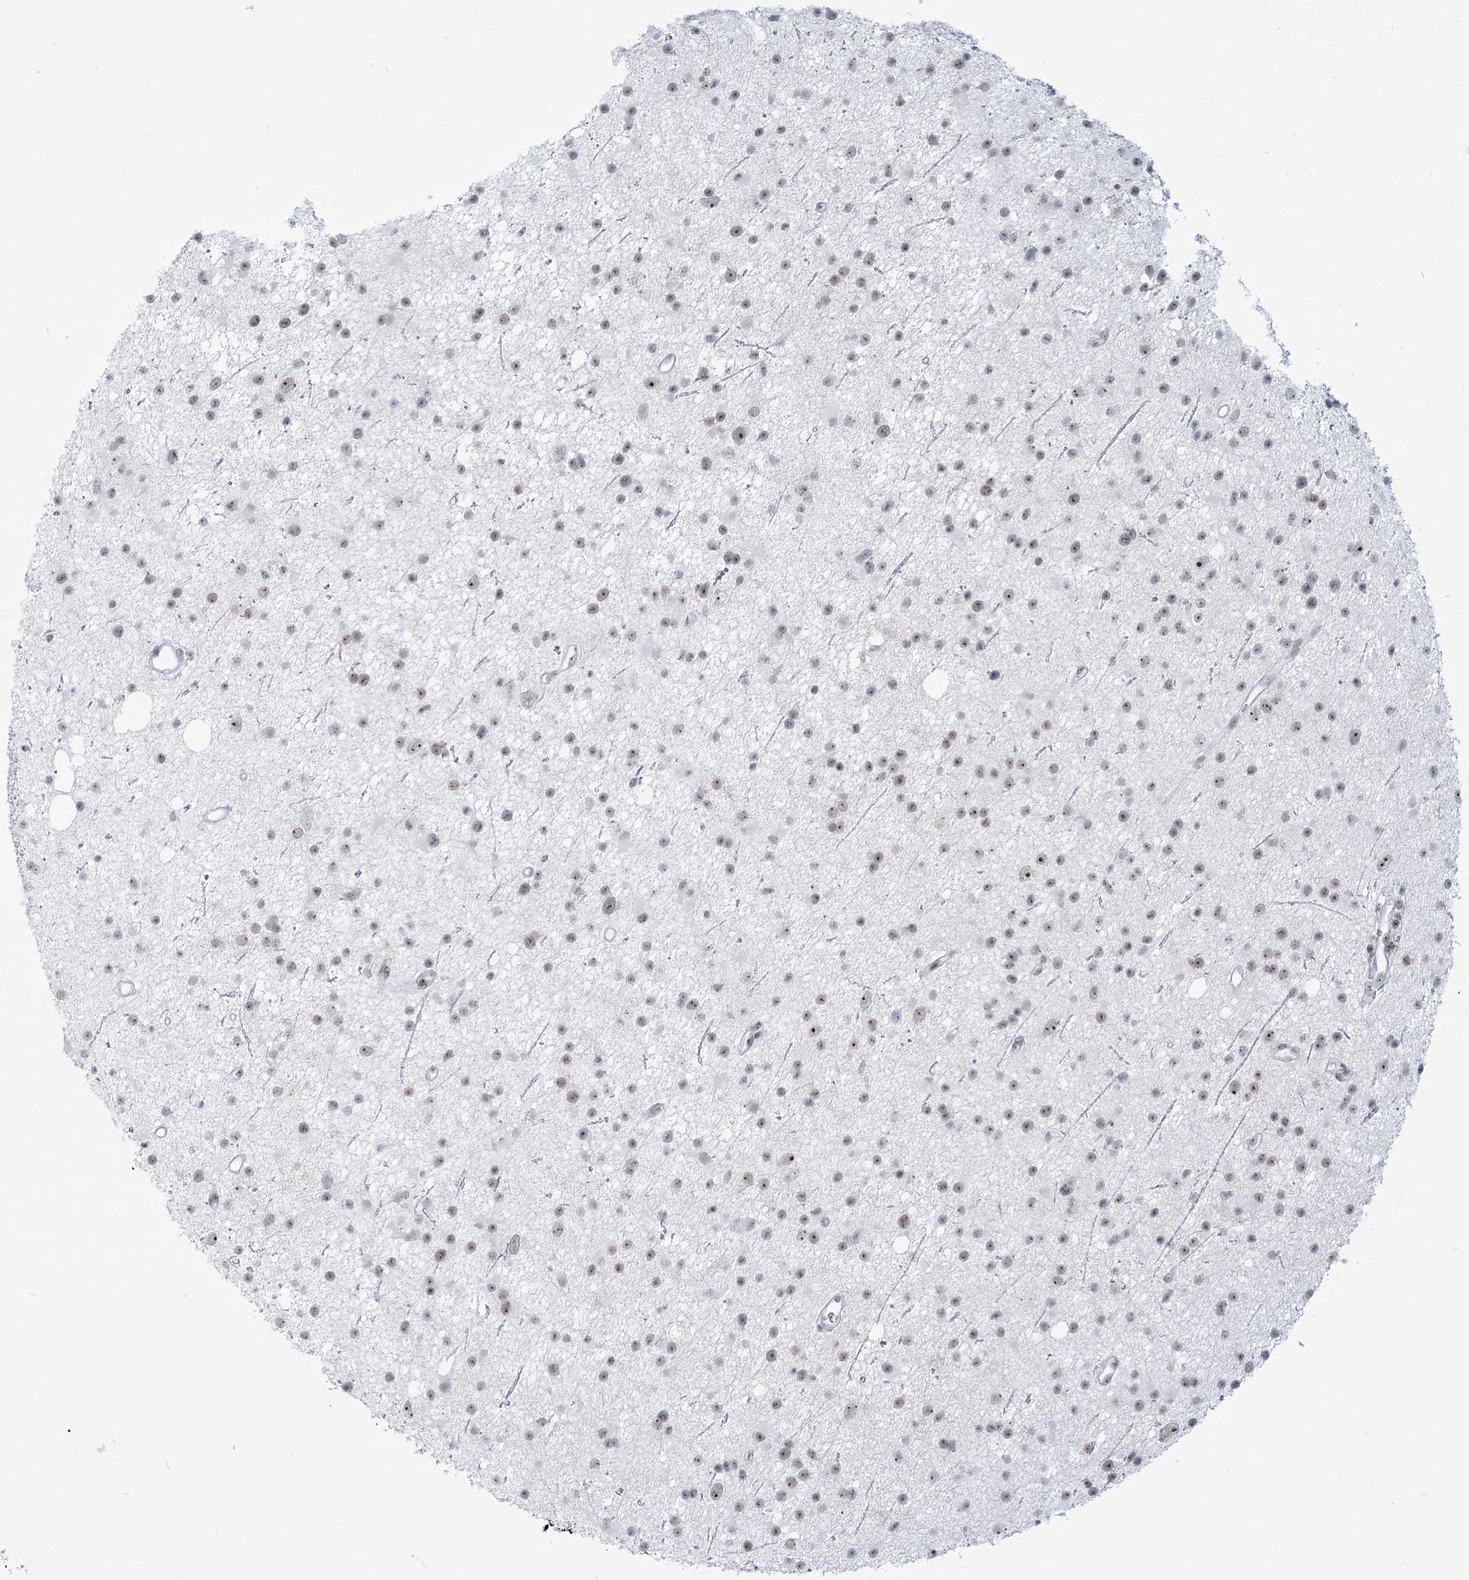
{"staining": {"intensity": "moderate", "quantity": ">75%", "location": "nuclear"}, "tissue": "glioma", "cell_type": "Tumor cells", "image_type": "cancer", "snomed": [{"axis": "morphology", "description": "Glioma, malignant, Low grade"}, {"axis": "topography", "description": "Cerebral cortex"}], "caption": "Tumor cells display medium levels of moderate nuclear staining in approximately >75% of cells in human malignant low-grade glioma.", "gene": "DDX21", "patient": {"sex": "female", "age": 39}}